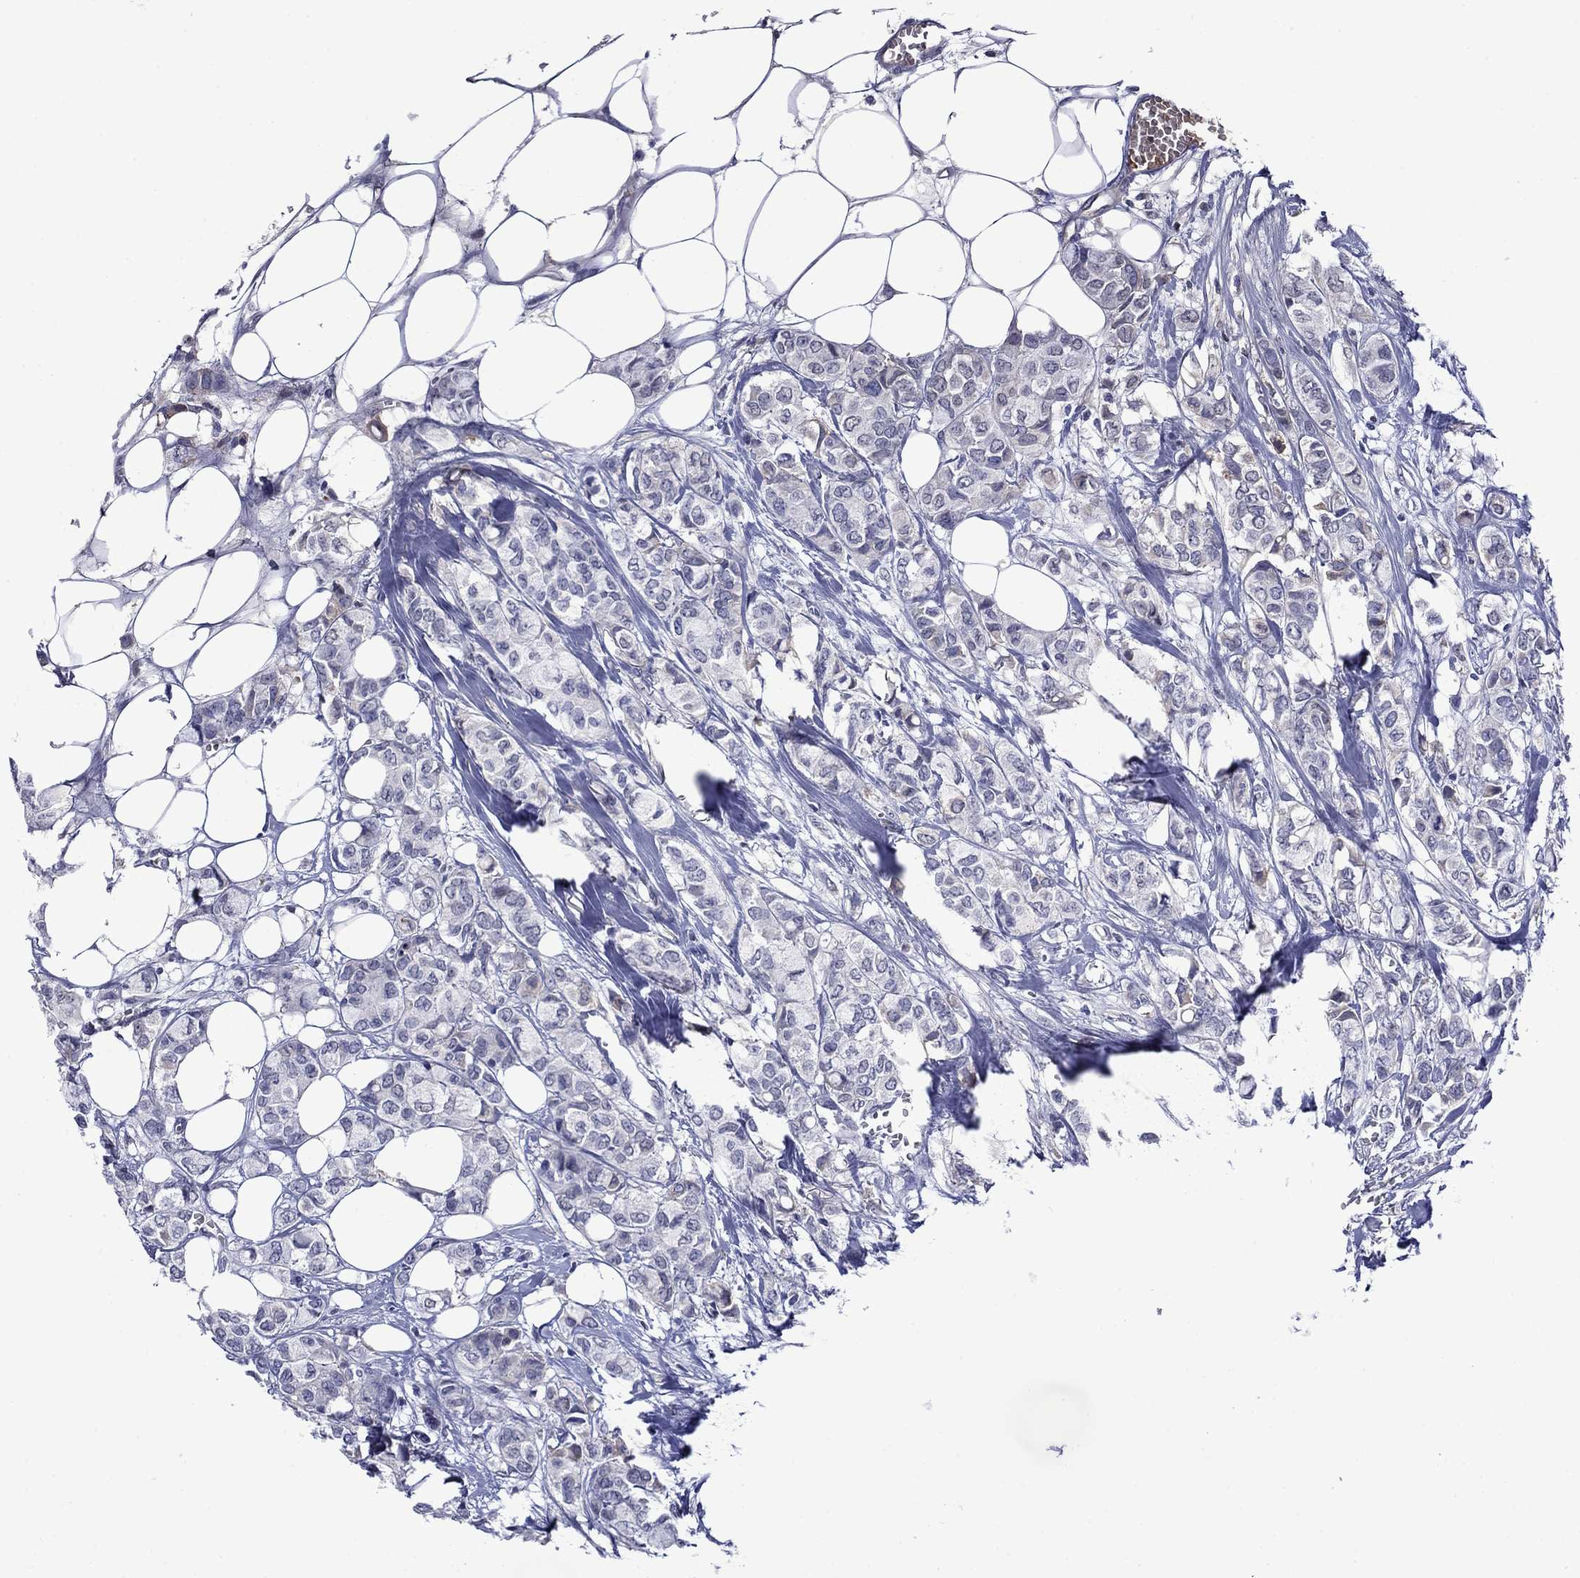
{"staining": {"intensity": "negative", "quantity": "none", "location": "none"}, "tissue": "breast cancer", "cell_type": "Tumor cells", "image_type": "cancer", "snomed": [{"axis": "morphology", "description": "Duct carcinoma"}, {"axis": "topography", "description": "Breast"}], "caption": "High power microscopy micrograph of an IHC photomicrograph of breast intraductal carcinoma, revealing no significant staining in tumor cells.", "gene": "APOA2", "patient": {"sex": "female", "age": 85}}